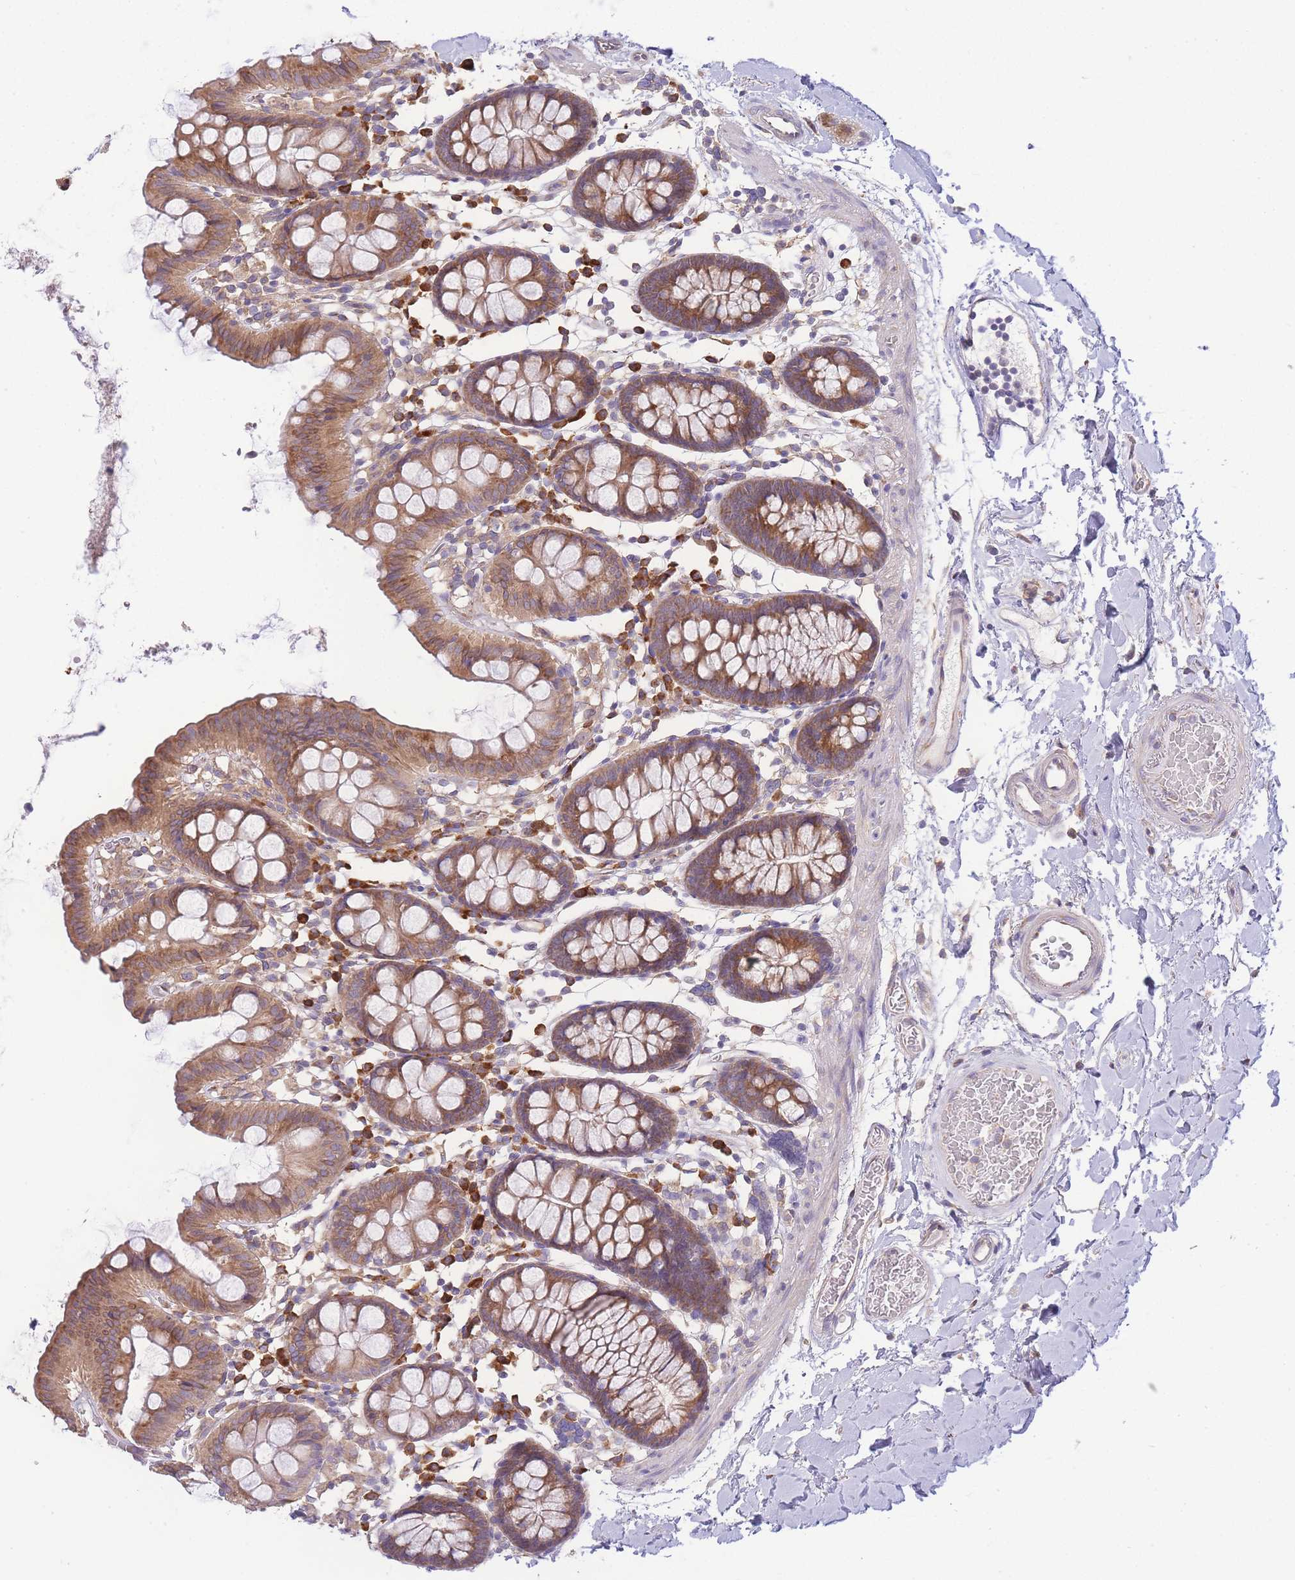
{"staining": {"intensity": "weak", "quantity": ">75%", "location": "cytoplasmic/membranous"}, "tissue": "colon", "cell_type": "Endothelial cells", "image_type": "normal", "snomed": [{"axis": "morphology", "description": "Normal tissue, NOS"}, {"axis": "topography", "description": "Colon"}], "caption": "An IHC micrograph of benign tissue is shown. Protein staining in brown labels weak cytoplasmic/membranous positivity in colon within endothelial cells. (Stains: DAB in brown, nuclei in blue, Microscopy: brightfield microscopy at high magnification).", "gene": "BEX1", "patient": {"sex": "male", "age": 75}}